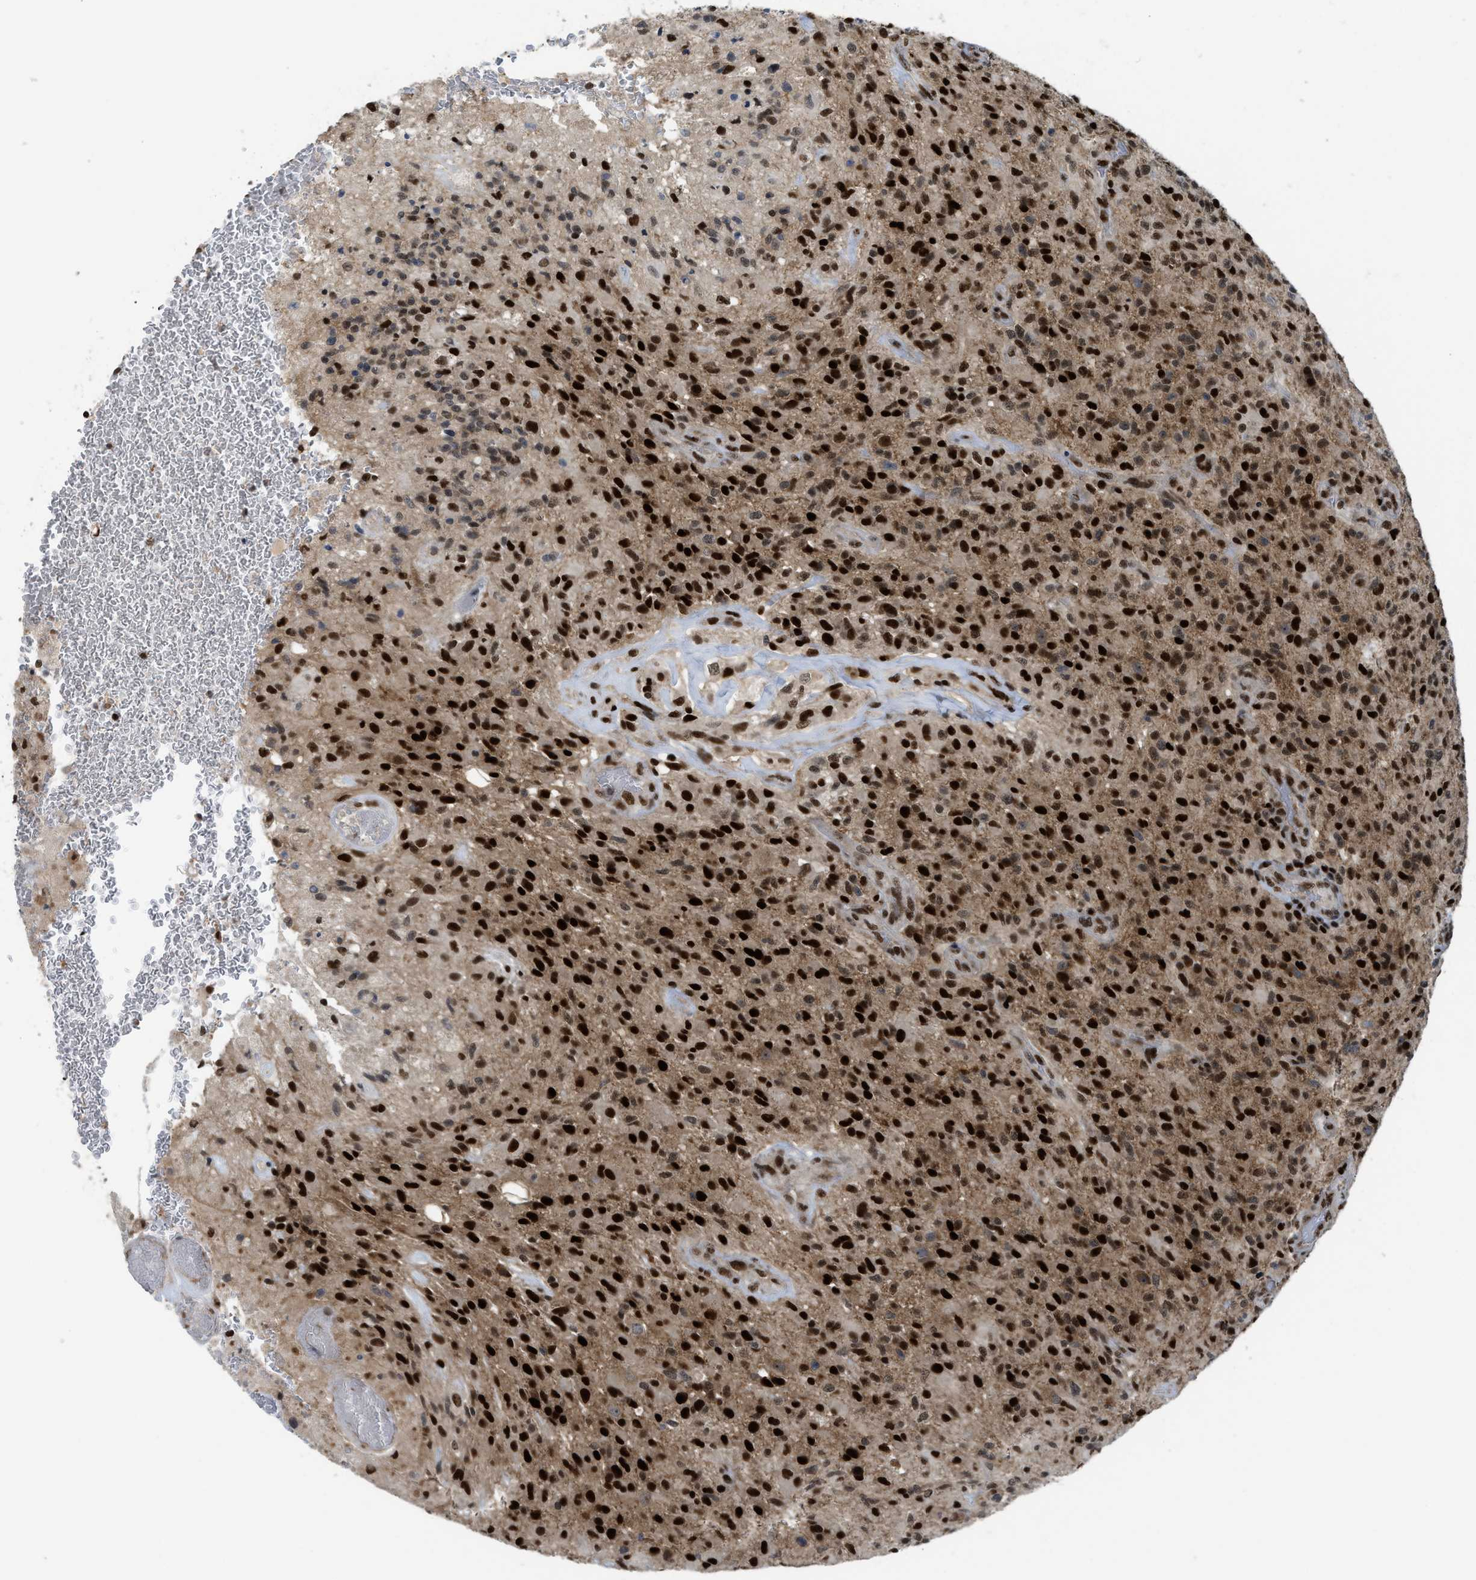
{"staining": {"intensity": "strong", "quantity": ">75%", "location": "nuclear"}, "tissue": "glioma", "cell_type": "Tumor cells", "image_type": "cancer", "snomed": [{"axis": "morphology", "description": "Glioma, malignant, High grade"}, {"axis": "topography", "description": "Brain"}], "caption": "Immunohistochemical staining of glioma shows high levels of strong nuclear protein positivity in about >75% of tumor cells.", "gene": "RFX5", "patient": {"sex": "male", "age": 71}}